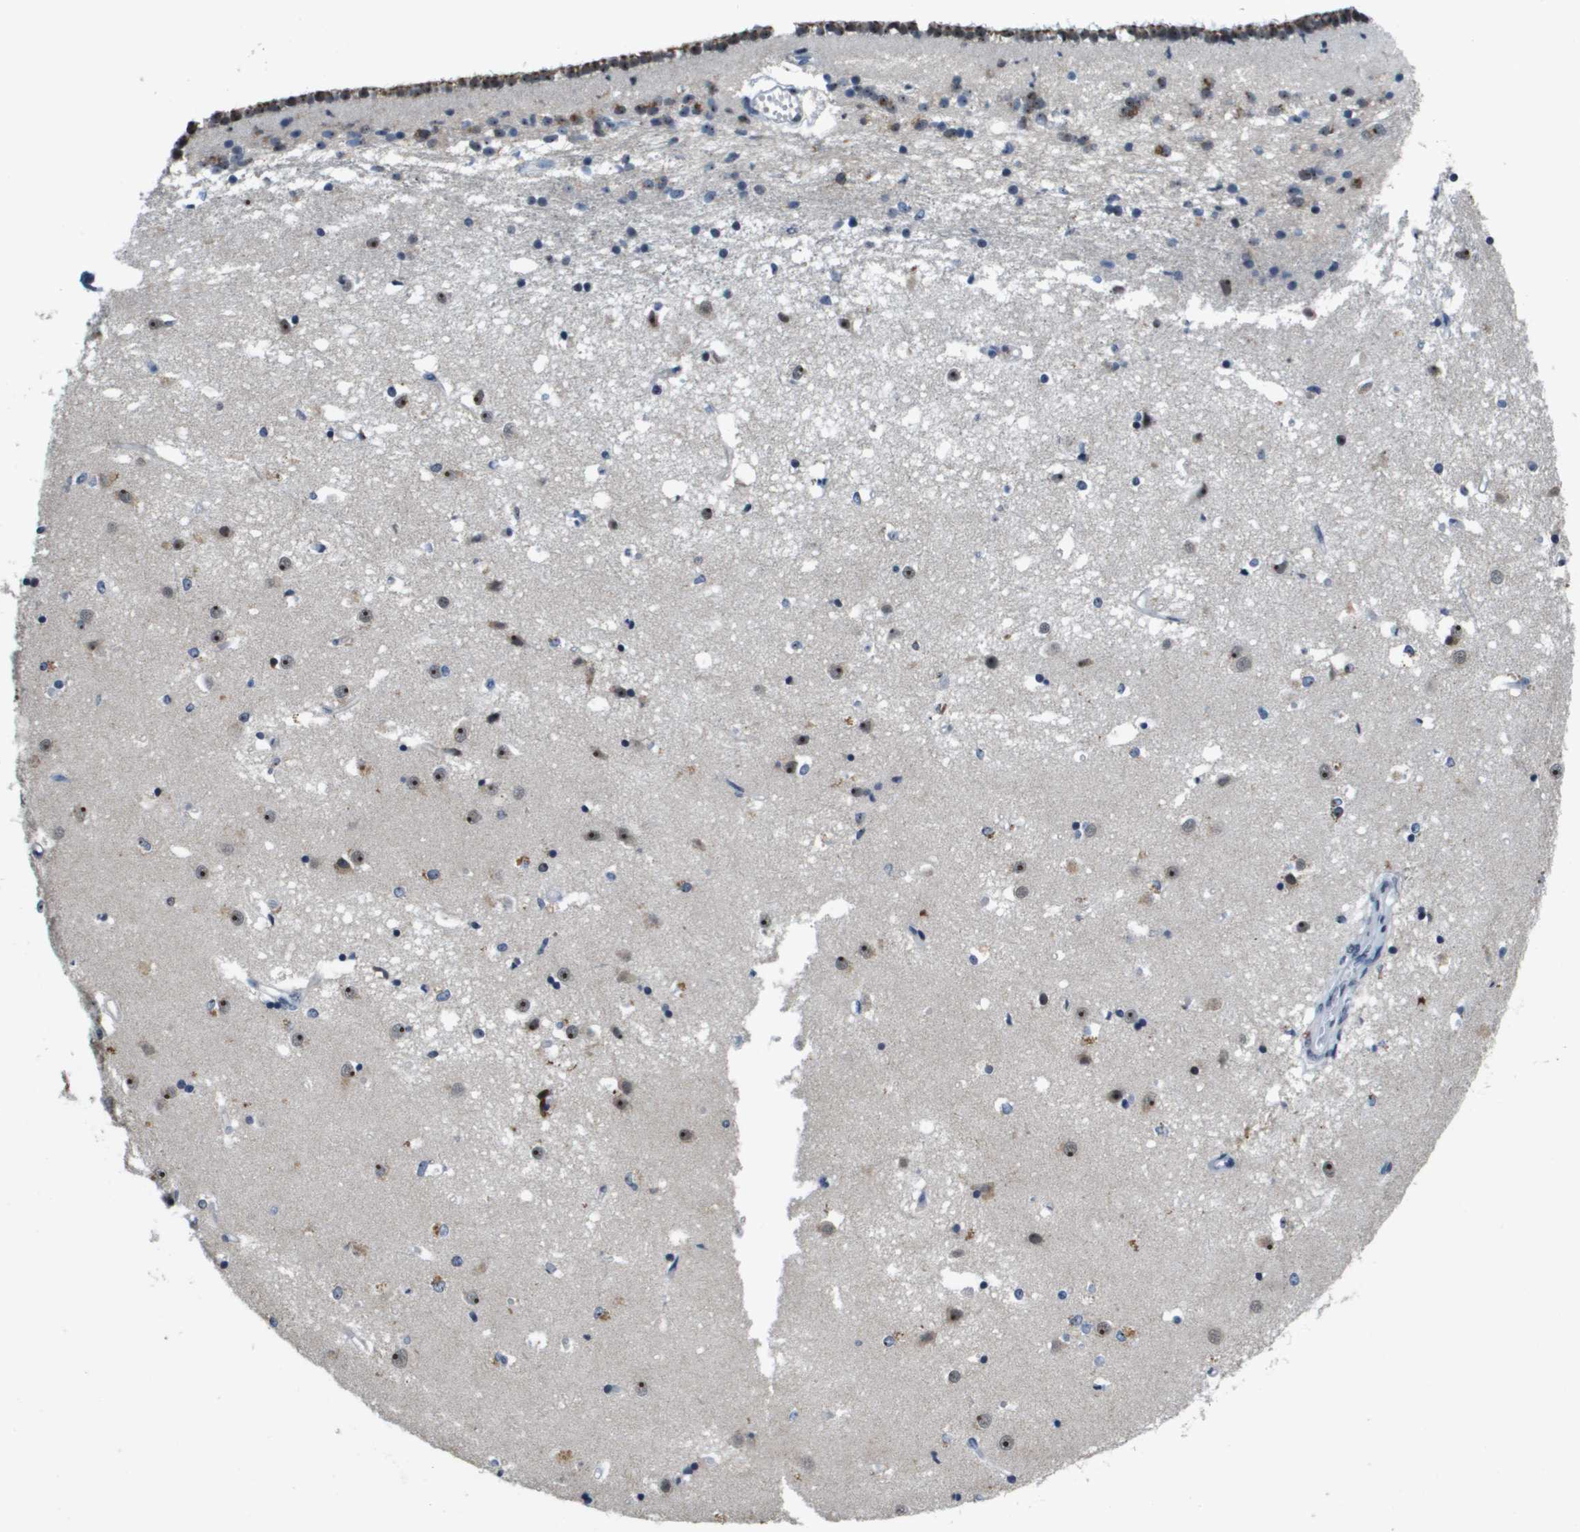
{"staining": {"intensity": "strong", "quantity": "<25%", "location": "nuclear"}, "tissue": "caudate", "cell_type": "Glial cells", "image_type": "normal", "snomed": [{"axis": "morphology", "description": "Normal tissue, NOS"}, {"axis": "topography", "description": "Lateral ventricle wall"}], "caption": "Immunohistochemical staining of benign caudate shows <25% levels of strong nuclear protein staining in approximately <25% of glial cells. Nuclei are stained in blue.", "gene": "EP400", "patient": {"sex": "male", "age": 45}}